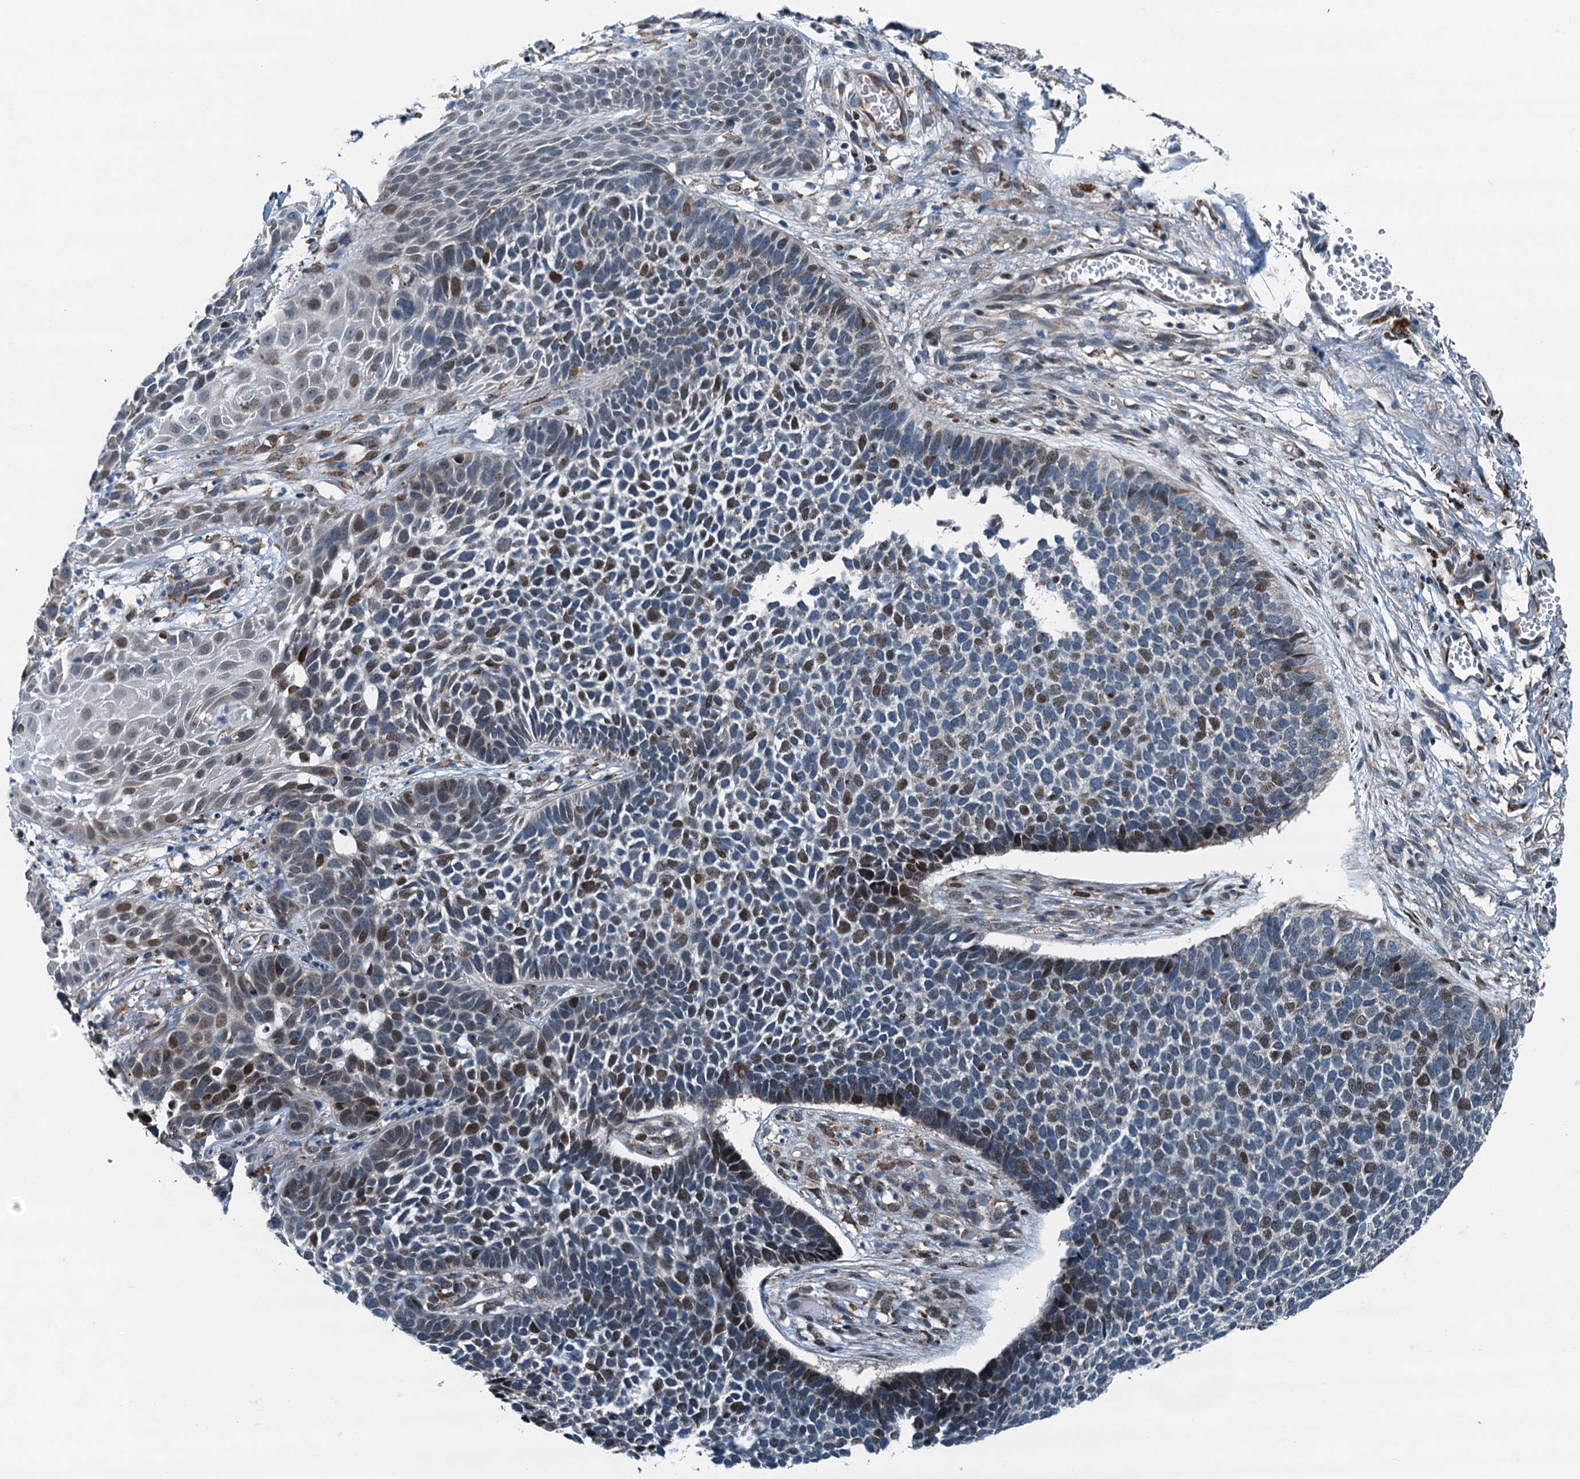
{"staining": {"intensity": "moderate", "quantity": "25%-75%", "location": "nuclear"}, "tissue": "skin cancer", "cell_type": "Tumor cells", "image_type": "cancer", "snomed": [{"axis": "morphology", "description": "Basal cell carcinoma"}, {"axis": "topography", "description": "Skin"}], "caption": "A photomicrograph of basal cell carcinoma (skin) stained for a protein displays moderate nuclear brown staining in tumor cells.", "gene": "TAMALIN", "patient": {"sex": "female", "age": 84}}